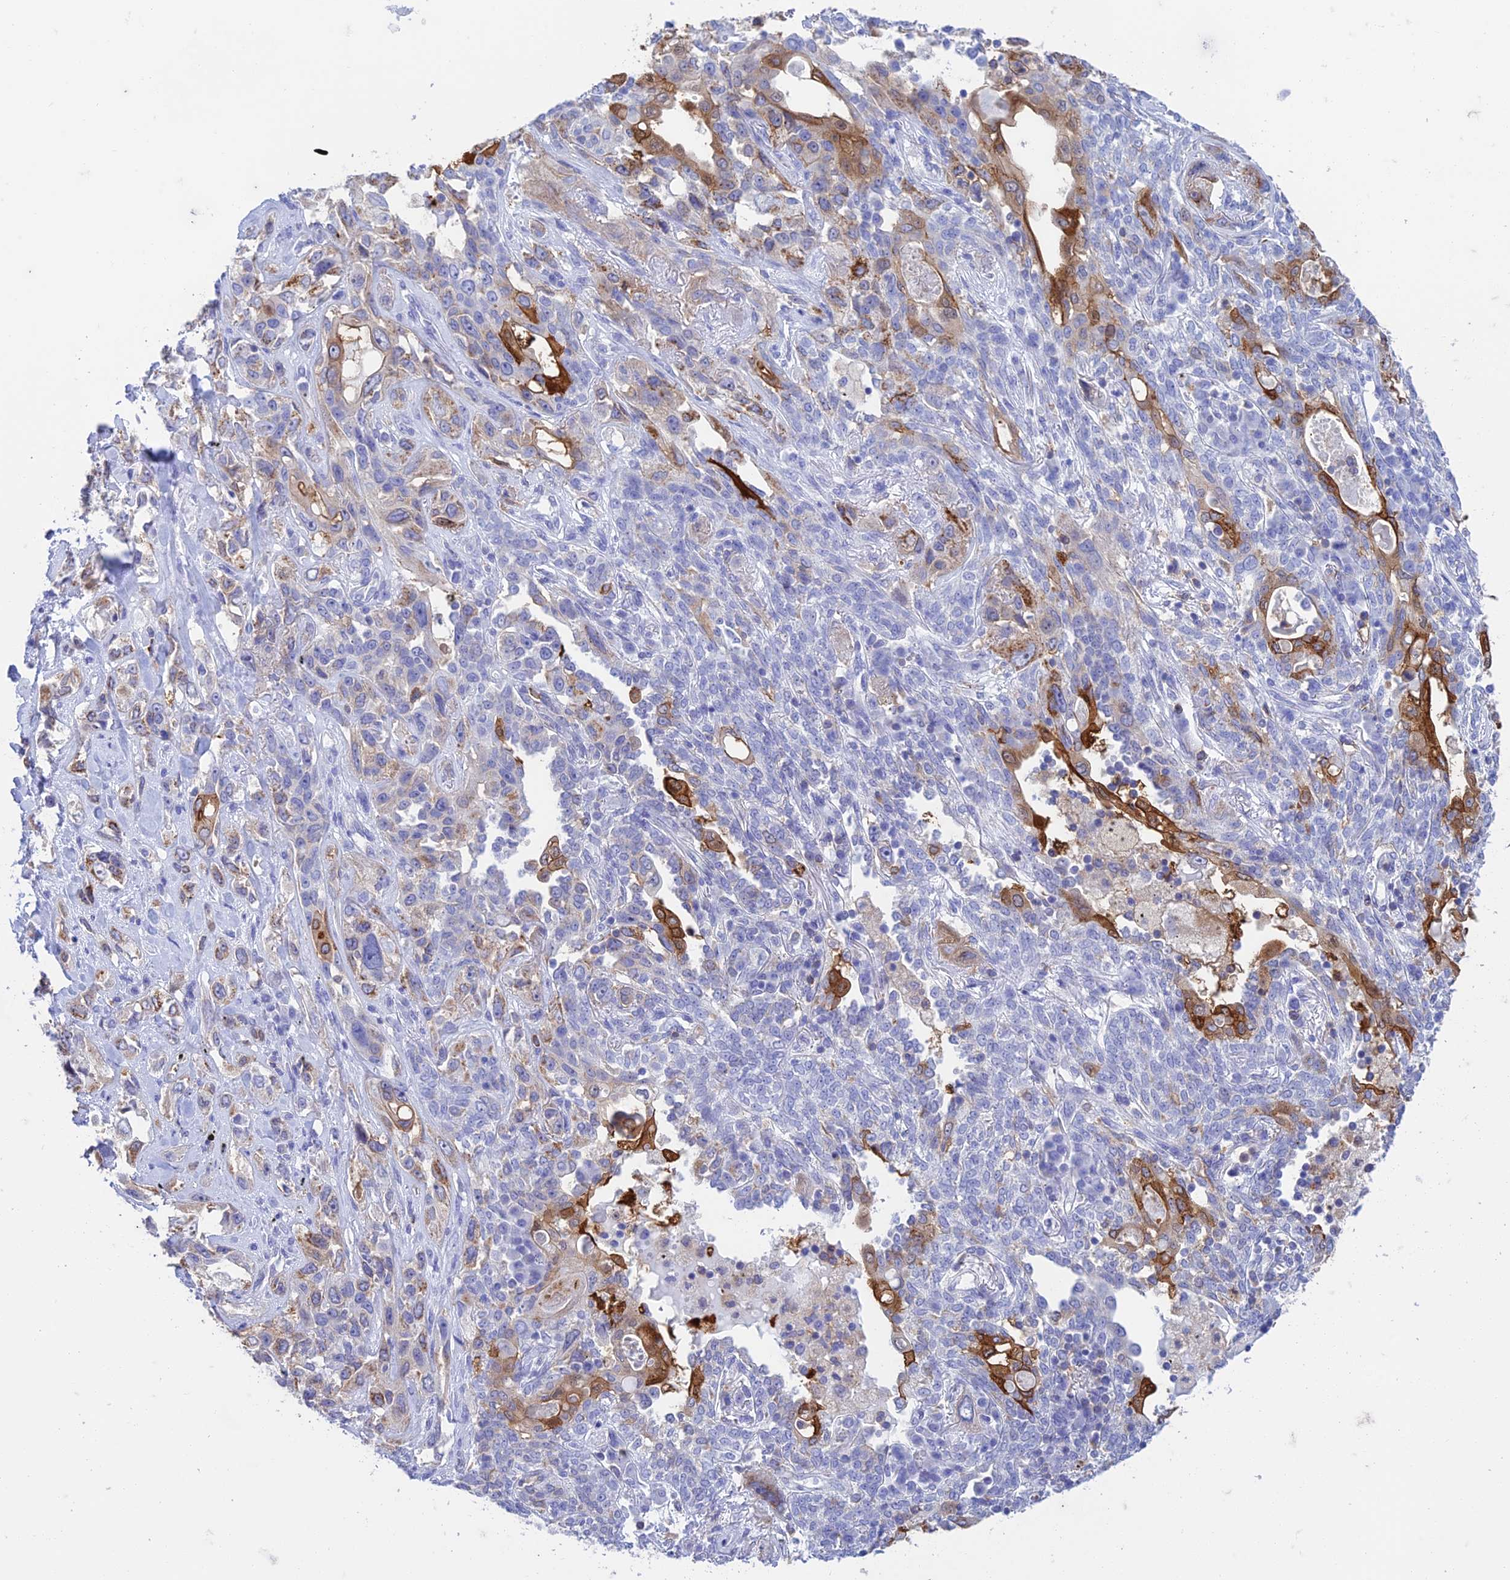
{"staining": {"intensity": "moderate", "quantity": "<25%", "location": "cytoplasmic/membranous"}, "tissue": "lung cancer", "cell_type": "Tumor cells", "image_type": "cancer", "snomed": [{"axis": "morphology", "description": "Squamous cell carcinoma, NOS"}, {"axis": "topography", "description": "Lung"}], "caption": "Immunohistochemical staining of lung cancer reveals low levels of moderate cytoplasmic/membranous positivity in approximately <25% of tumor cells.", "gene": "FGF7", "patient": {"sex": "female", "age": 70}}